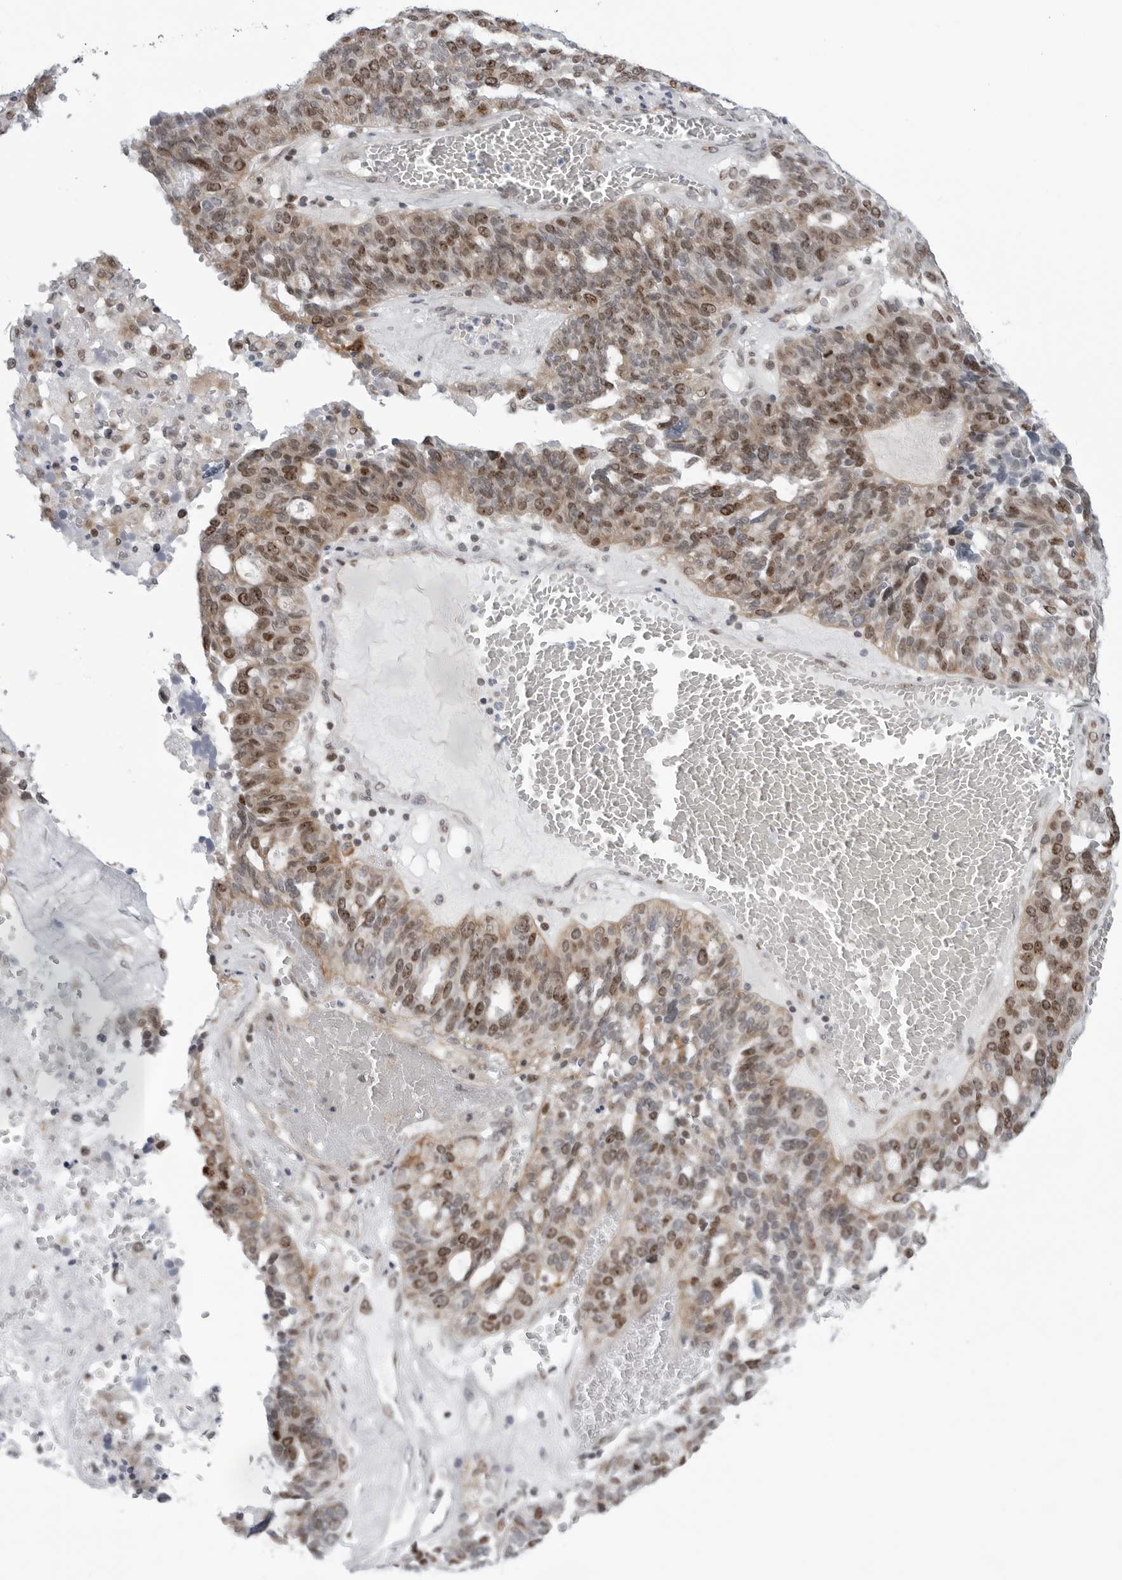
{"staining": {"intensity": "moderate", "quantity": ">75%", "location": "cytoplasmic/membranous,nuclear"}, "tissue": "ovarian cancer", "cell_type": "Tumor cells", "image_type": "cancer", "snomed": [{"axis": "morphology", "description": "Cystadenocarcinoma, serous, NOS"}, {"axis": "topography", "description": "Ovary"}], "caption": "Brown immunohistochemical staining in serous cystadenocarcinoma (ovarian) reveals moderate cytoplasmic/membranous and nuclear expression in approximately >75% of tumor cells. The protein is stained brown, and the nuclei are stained in blue (DAB IHC with brightfield microscopy, high magnification).", "gene": "FAM135B", "patient": {"sex": "female", "age": 59}}